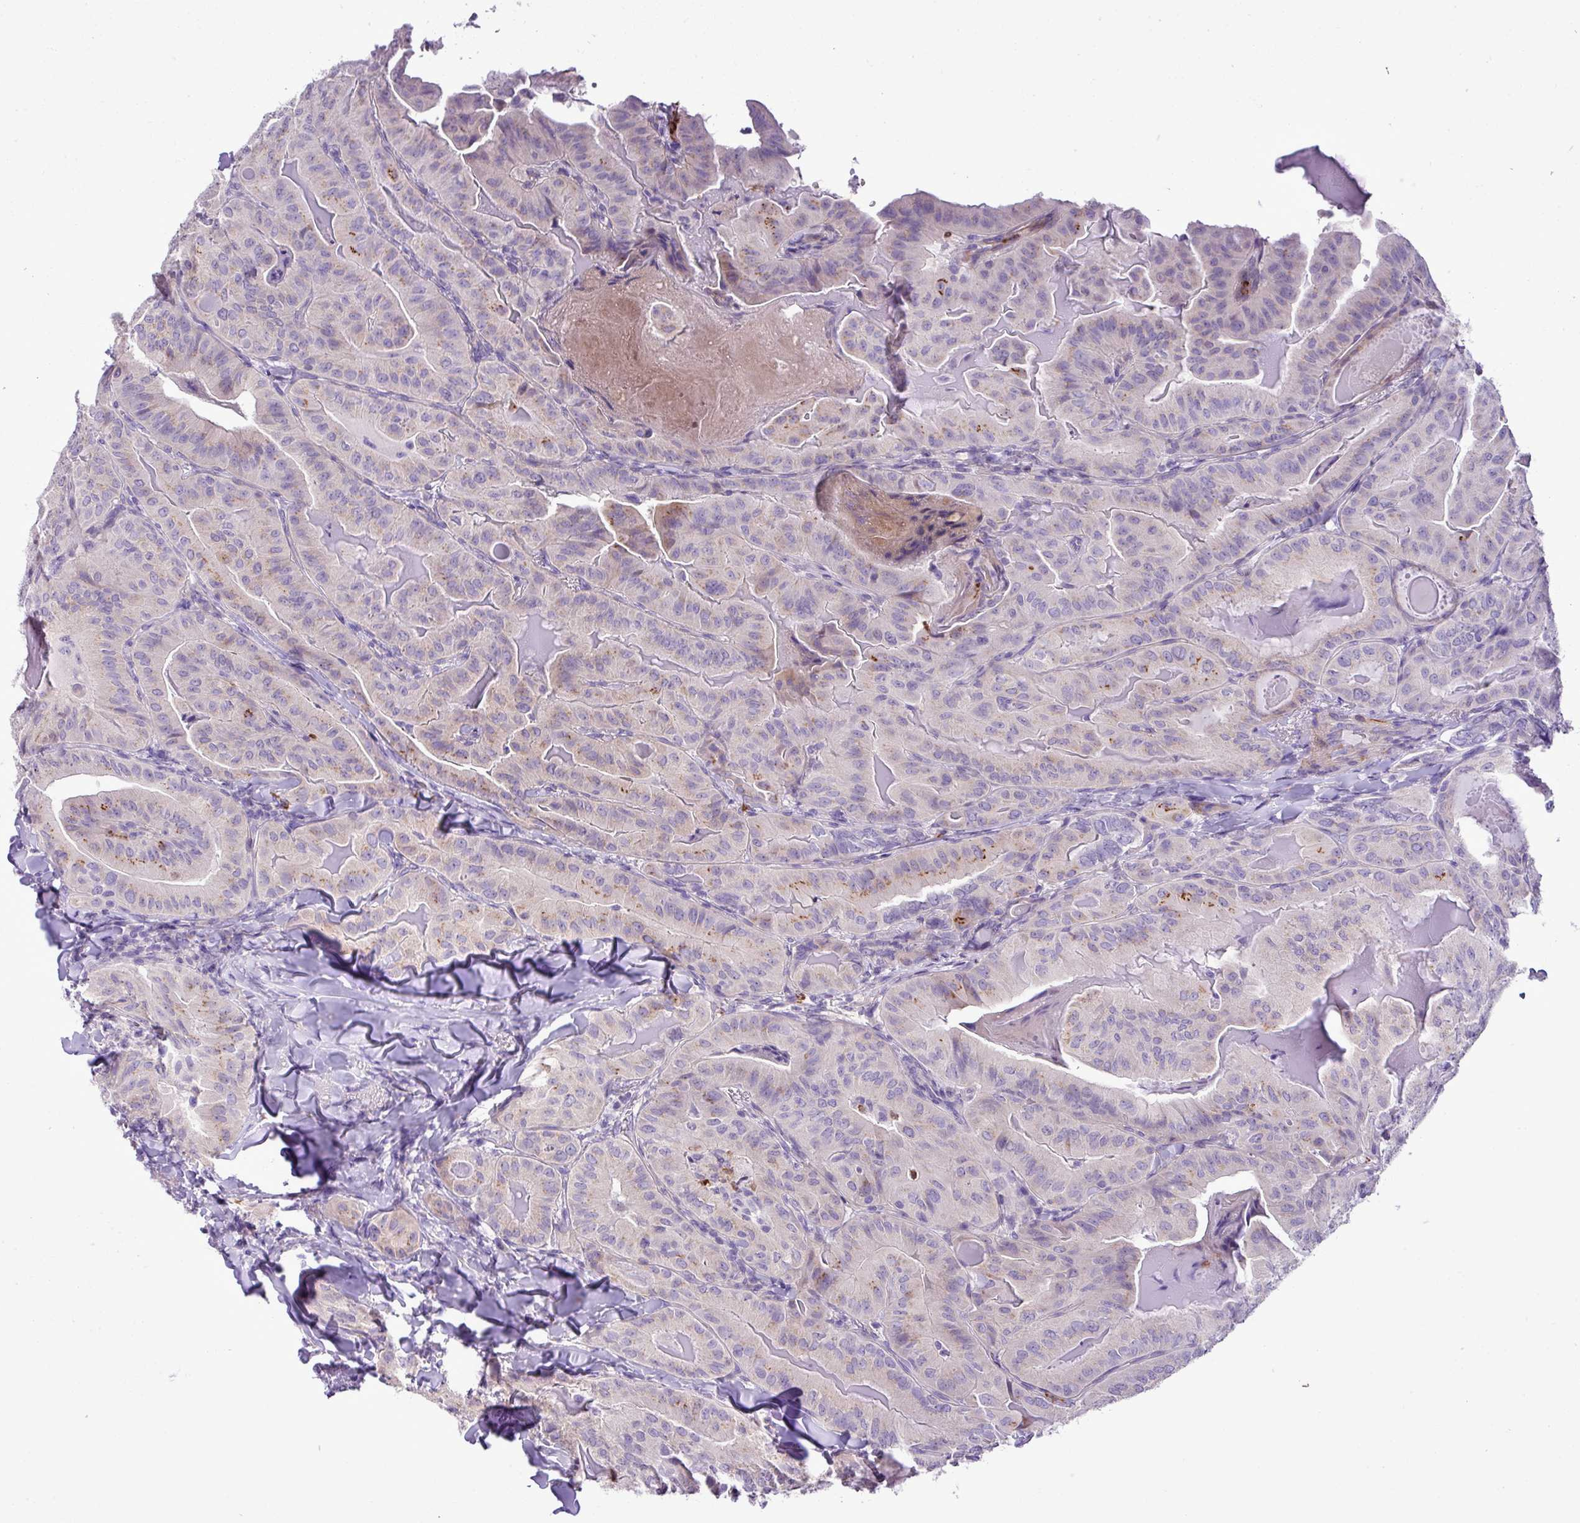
{"staining": {"intensity": "weak", "quantity": "<25%", "location": "cytoplasmic/membranous"}, "tissue": "thyroid cancer", "cell_type": "Tumor cells", "image_type": "cancer", "snomed": [{"axis": "morphology", "description": "Papillary adenocarcinoma, NOS"}, {"axis": "topography", "description": "Thyroid gland"}], "caption": "A photomicrograph of human papillary adenocarcinoma (thyroid) is negative for staining in tumor cells.", "gene": "ZSCAN5A", "patient": {"sex": "female", "age": 68}}